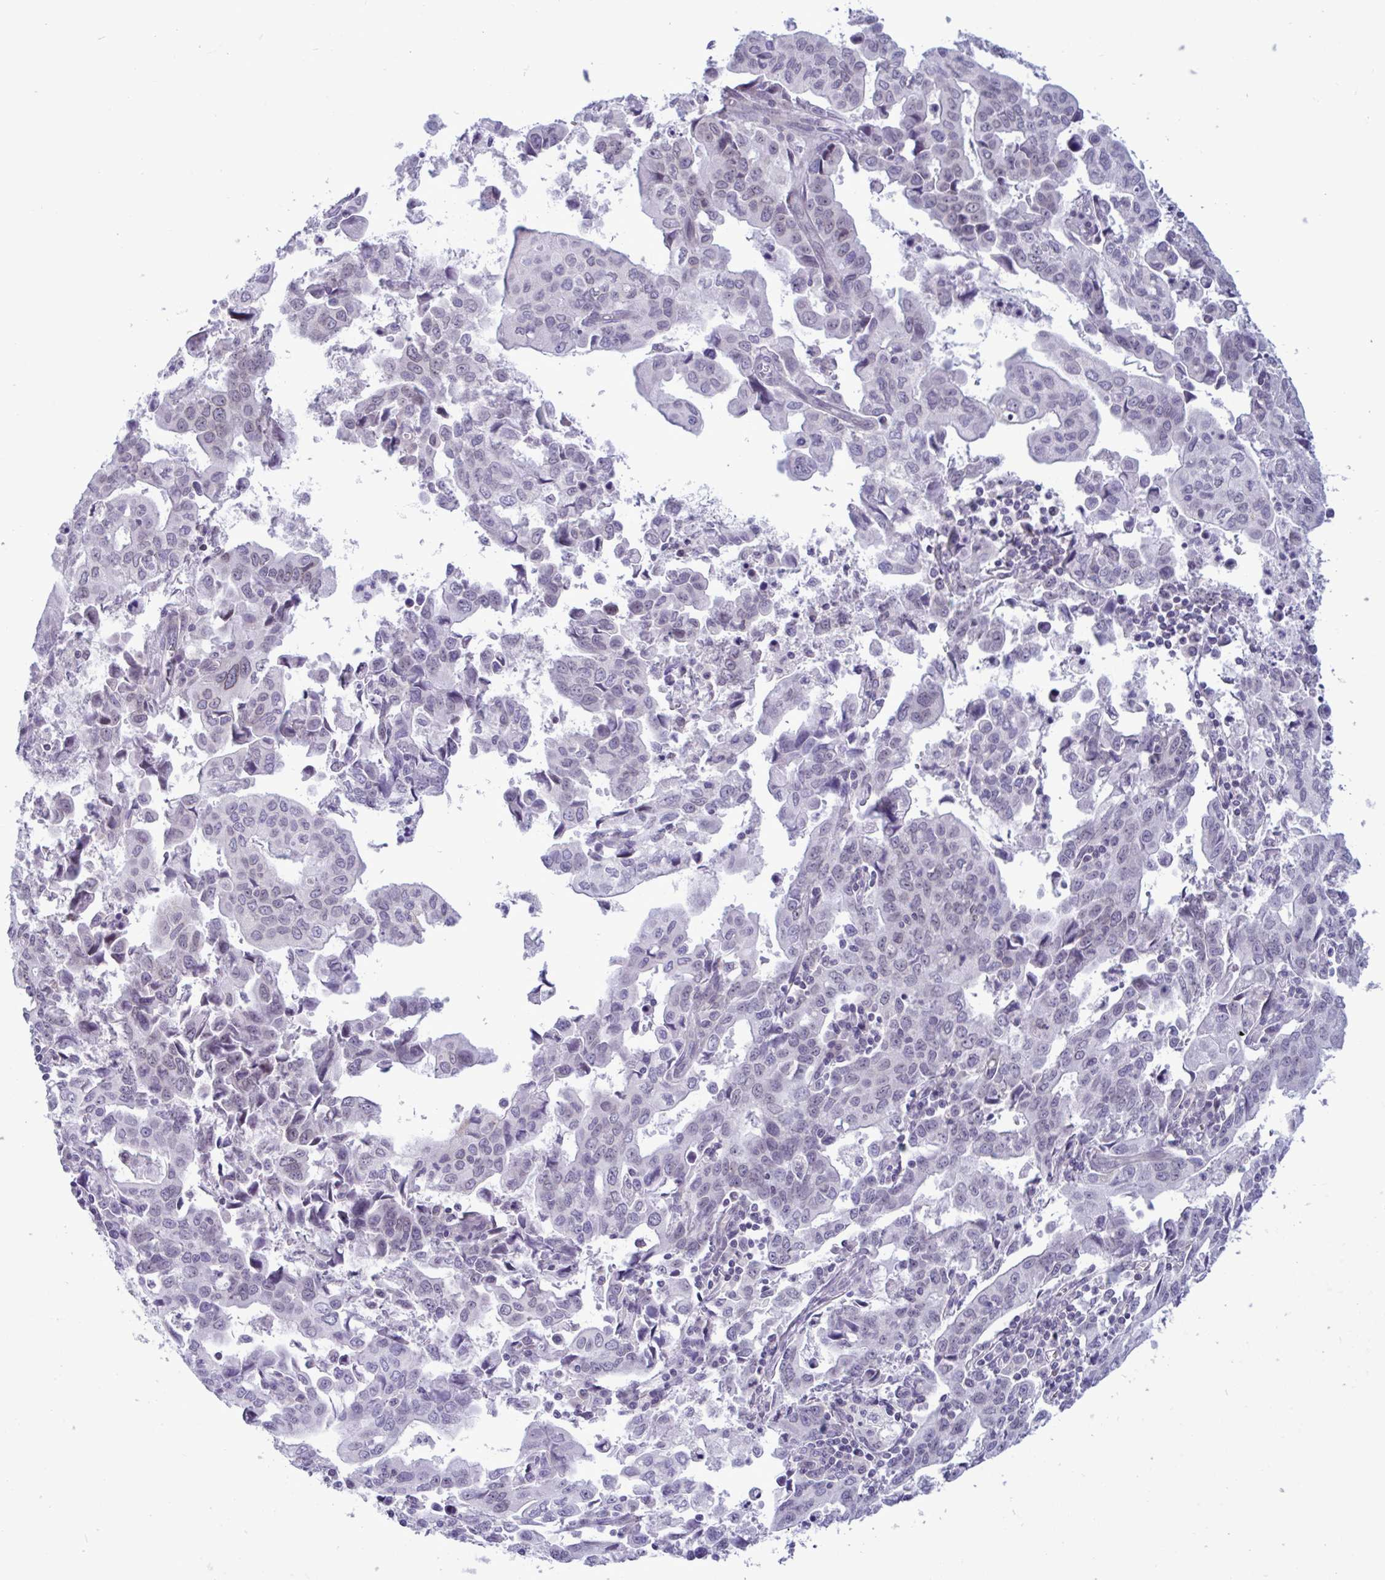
{"staining": {"intensity": "weak", "quantity": "<25%", "location": "nuclear"}, "tissue": "stomach cancer", "cell_type": "Tumor cells", "image_type": "cancer", "snomed": [{"axis": "morphology", "description": "Adenocarcinoma, NOS"}, {"axis": "topography", "description": "Stomach, upper"}], "caption": "The photomicrograph shows no significant expression in tumor cells of adenocarcinoma (stomach). Nuclei are stained in blue.", "gene": "DOCK11", "patient": {"sex": "male", "age": 85}}